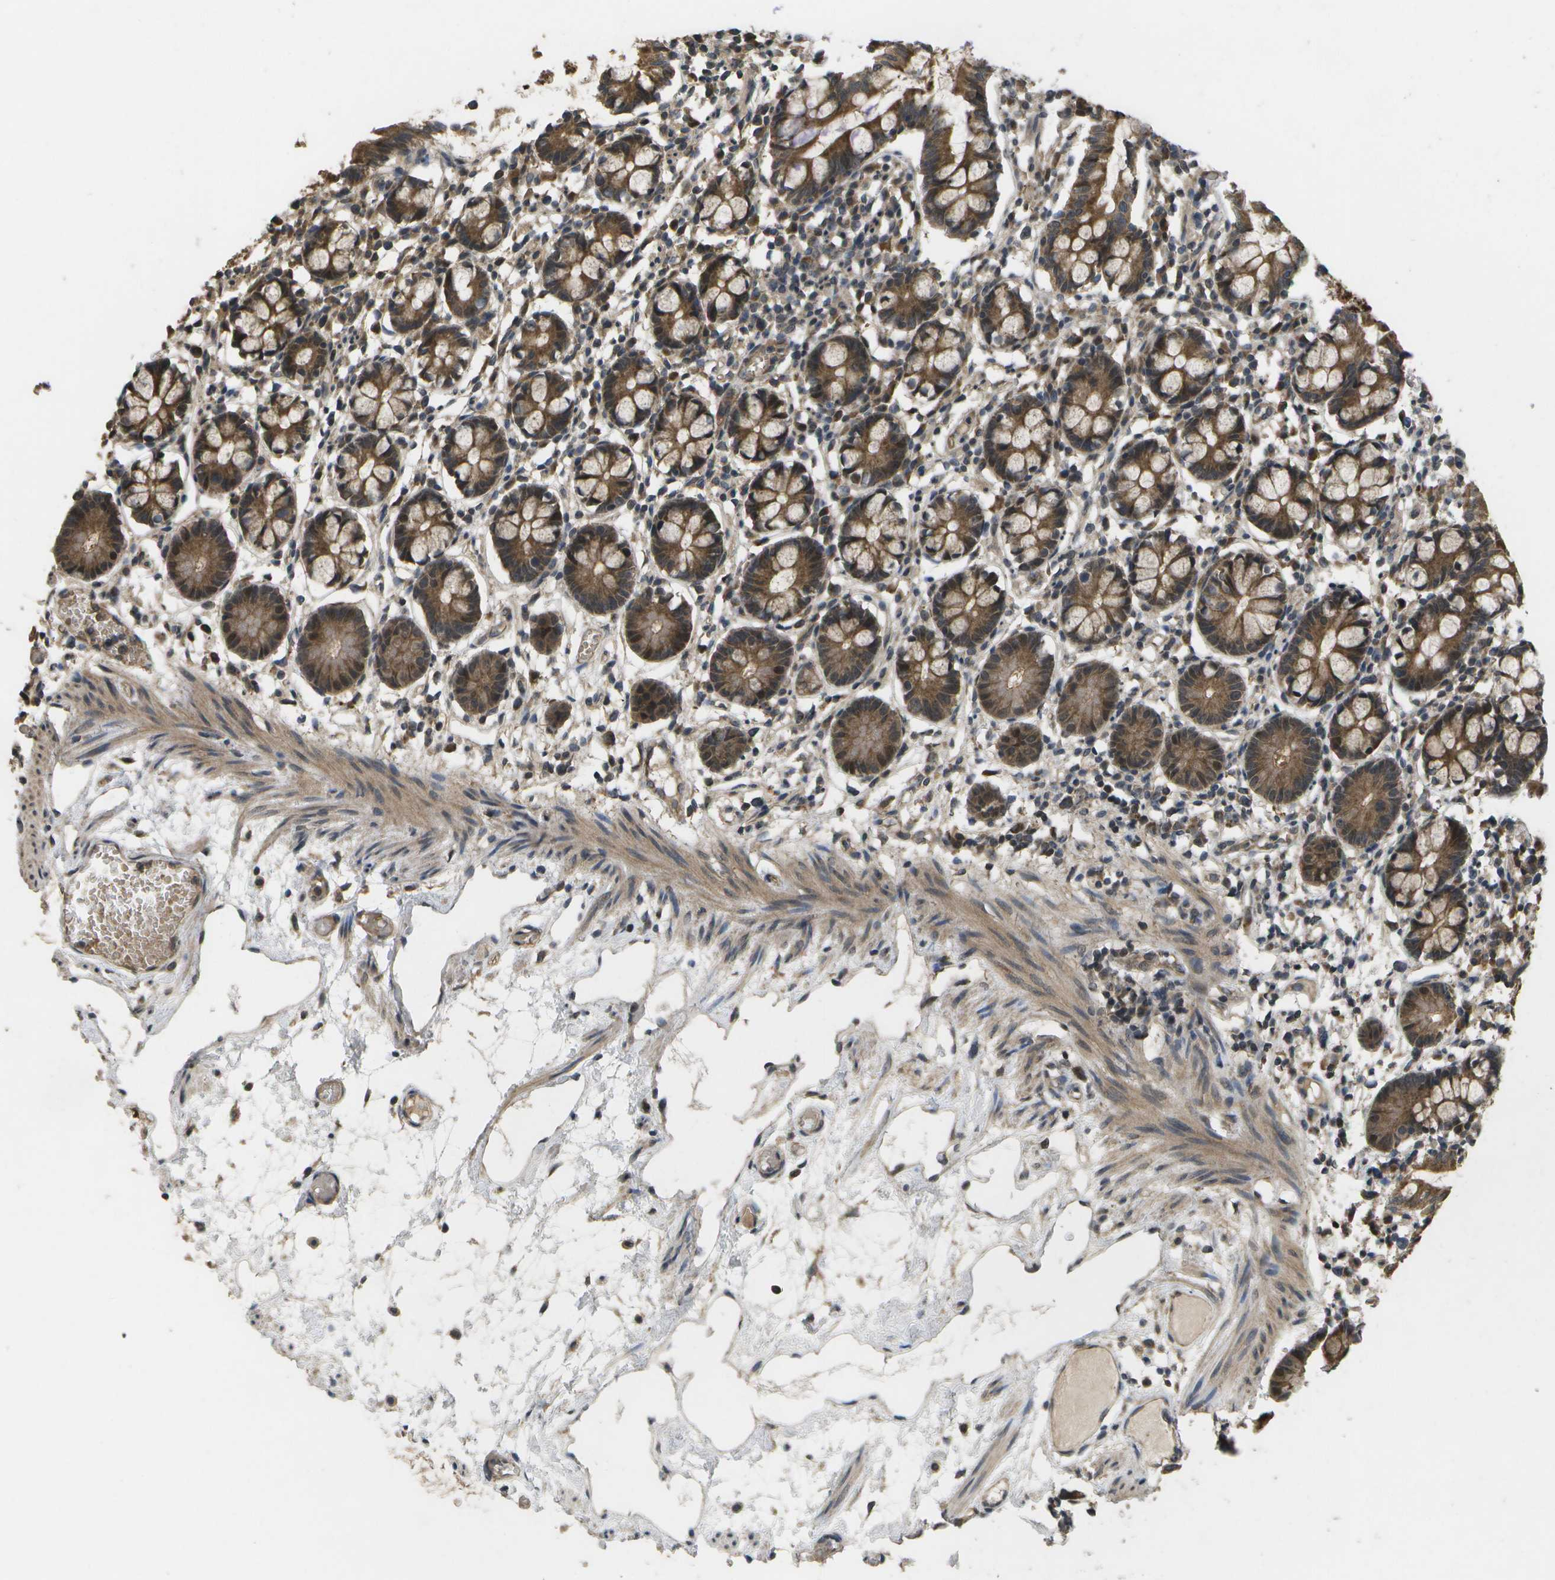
{"staining": {"intensity": "strong", "quantity": ">75%", "location": "cytoplasmic/membranous"}, "tissue": "small intestine", "cell_type": "Glandular cells", "image_type": "normal", "snomed": [{"axis": "morphology", "description": "Normal tissue, NOS"}, {"axis": "morphology", "description": "Cystadenocarcinoma, serous, Metastatic site"}, {"axis": "topography", "description": "Small intestine"}], "caption": "Protein expression analysis of benign human small intestine reveals strong cytoplasmic/membranous staining in about >75% of glandular cells. The staining is performed using DAB (3,3'-diaminobenzidine) brown chromogen to label protein expression. The nuclei are counter-stained blue using hematoxylin.", "gene": "ALAS1", "patient": {"sex": "female", "age": 61}}